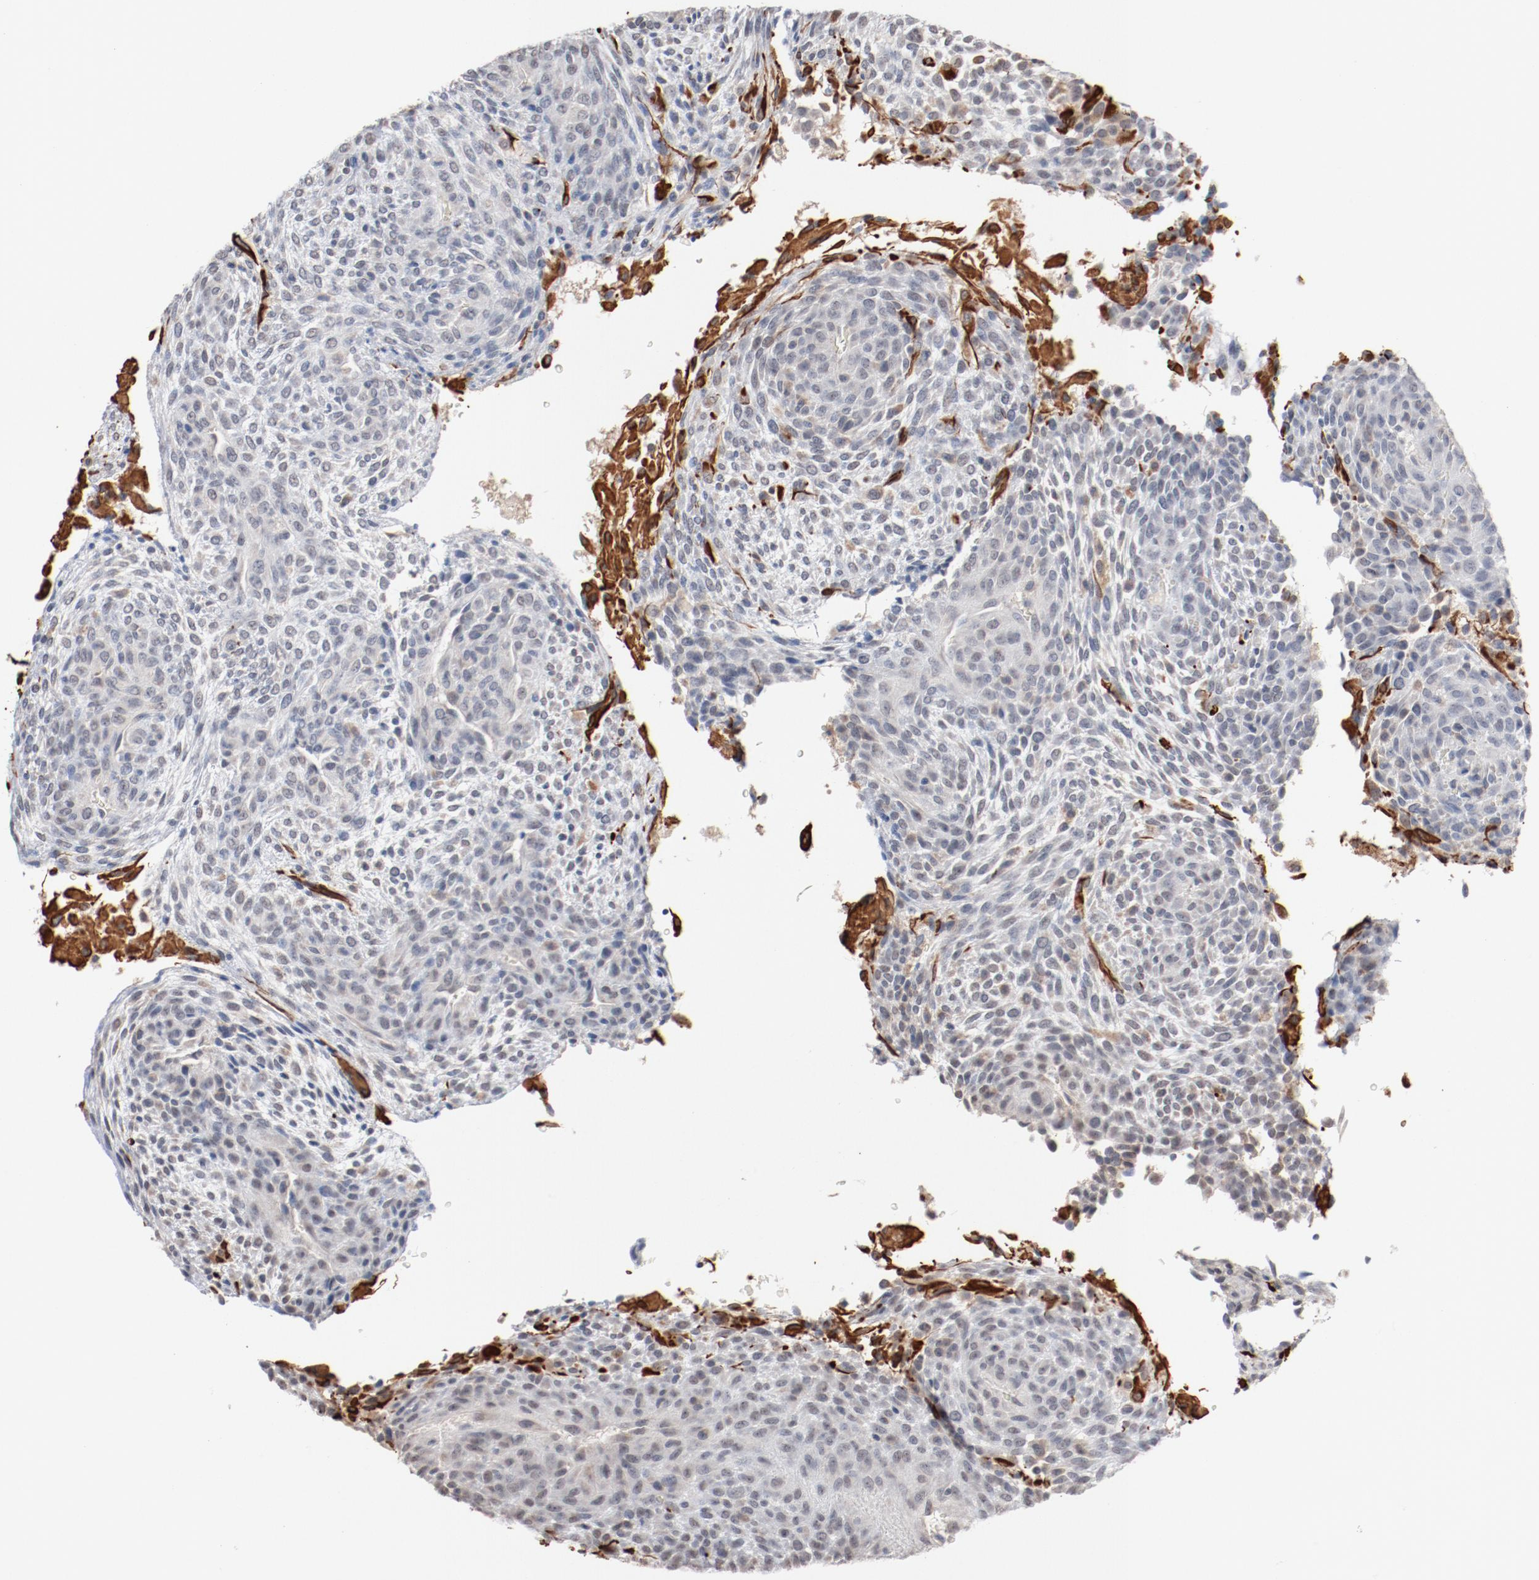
{"staining": {"intensity": "negative", "quantity": "none", "location": "none"}, "tissue": "glioma", "cell_type": "Tumor cells", "image_type": "cancer", "snomed": [{"axis": "morphology", "description": "Glioma, malignant, High grade"}, {"axis": "topography", "description": "Cerebral cortex"}], "caption": "DAB (3,3'-diaminobenzidine) immunohistochemical staining of human malignant glioma (high-grade) exhibits no significant positivity in tumor cells.", "gene": "ERICH1", "patient": {"sex": "female", "age": 55}}